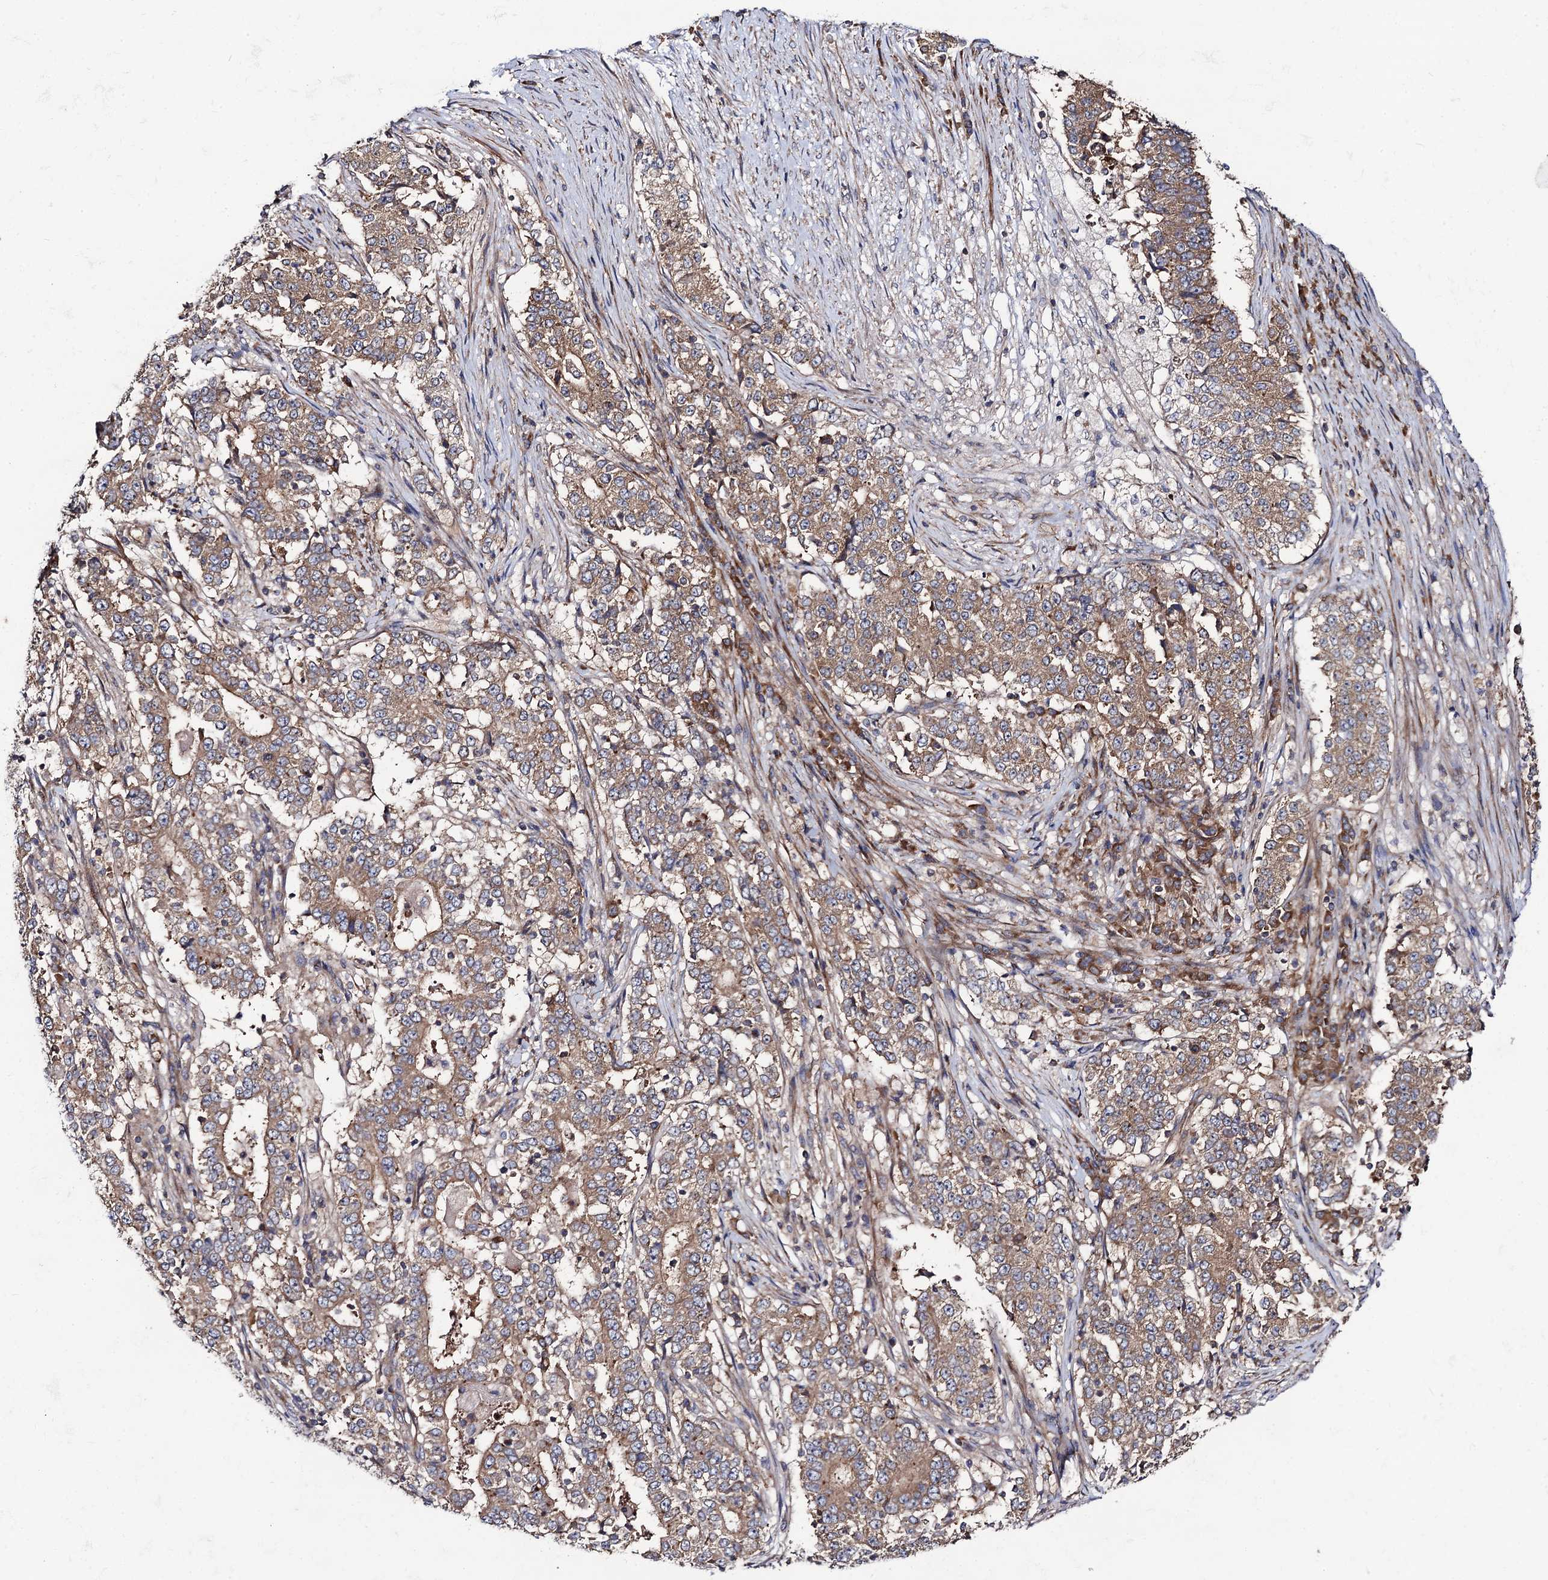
{"staining": {"intensity": "moderate", "quantity": ">75%", "location": "cytoplasmic/membranous"}, "tissue": "stomach cancer", "cell_type": "Tumor cells", "image_type": "cancer", "snomed": [{"axis": "morphology", "description": "Adenocarcinoma, NOS"}, {"axis": "topography", "description": "Stomach"}], "caption": "About >75% of tumor cells in human adenocarcinoma (stomach) show moderate cytoplasmic/membranous protein positivity as visualized by brown immunohistochemical staining.", "gene": "DYDC1", "patient": {"sex": "male", "age": 59}}